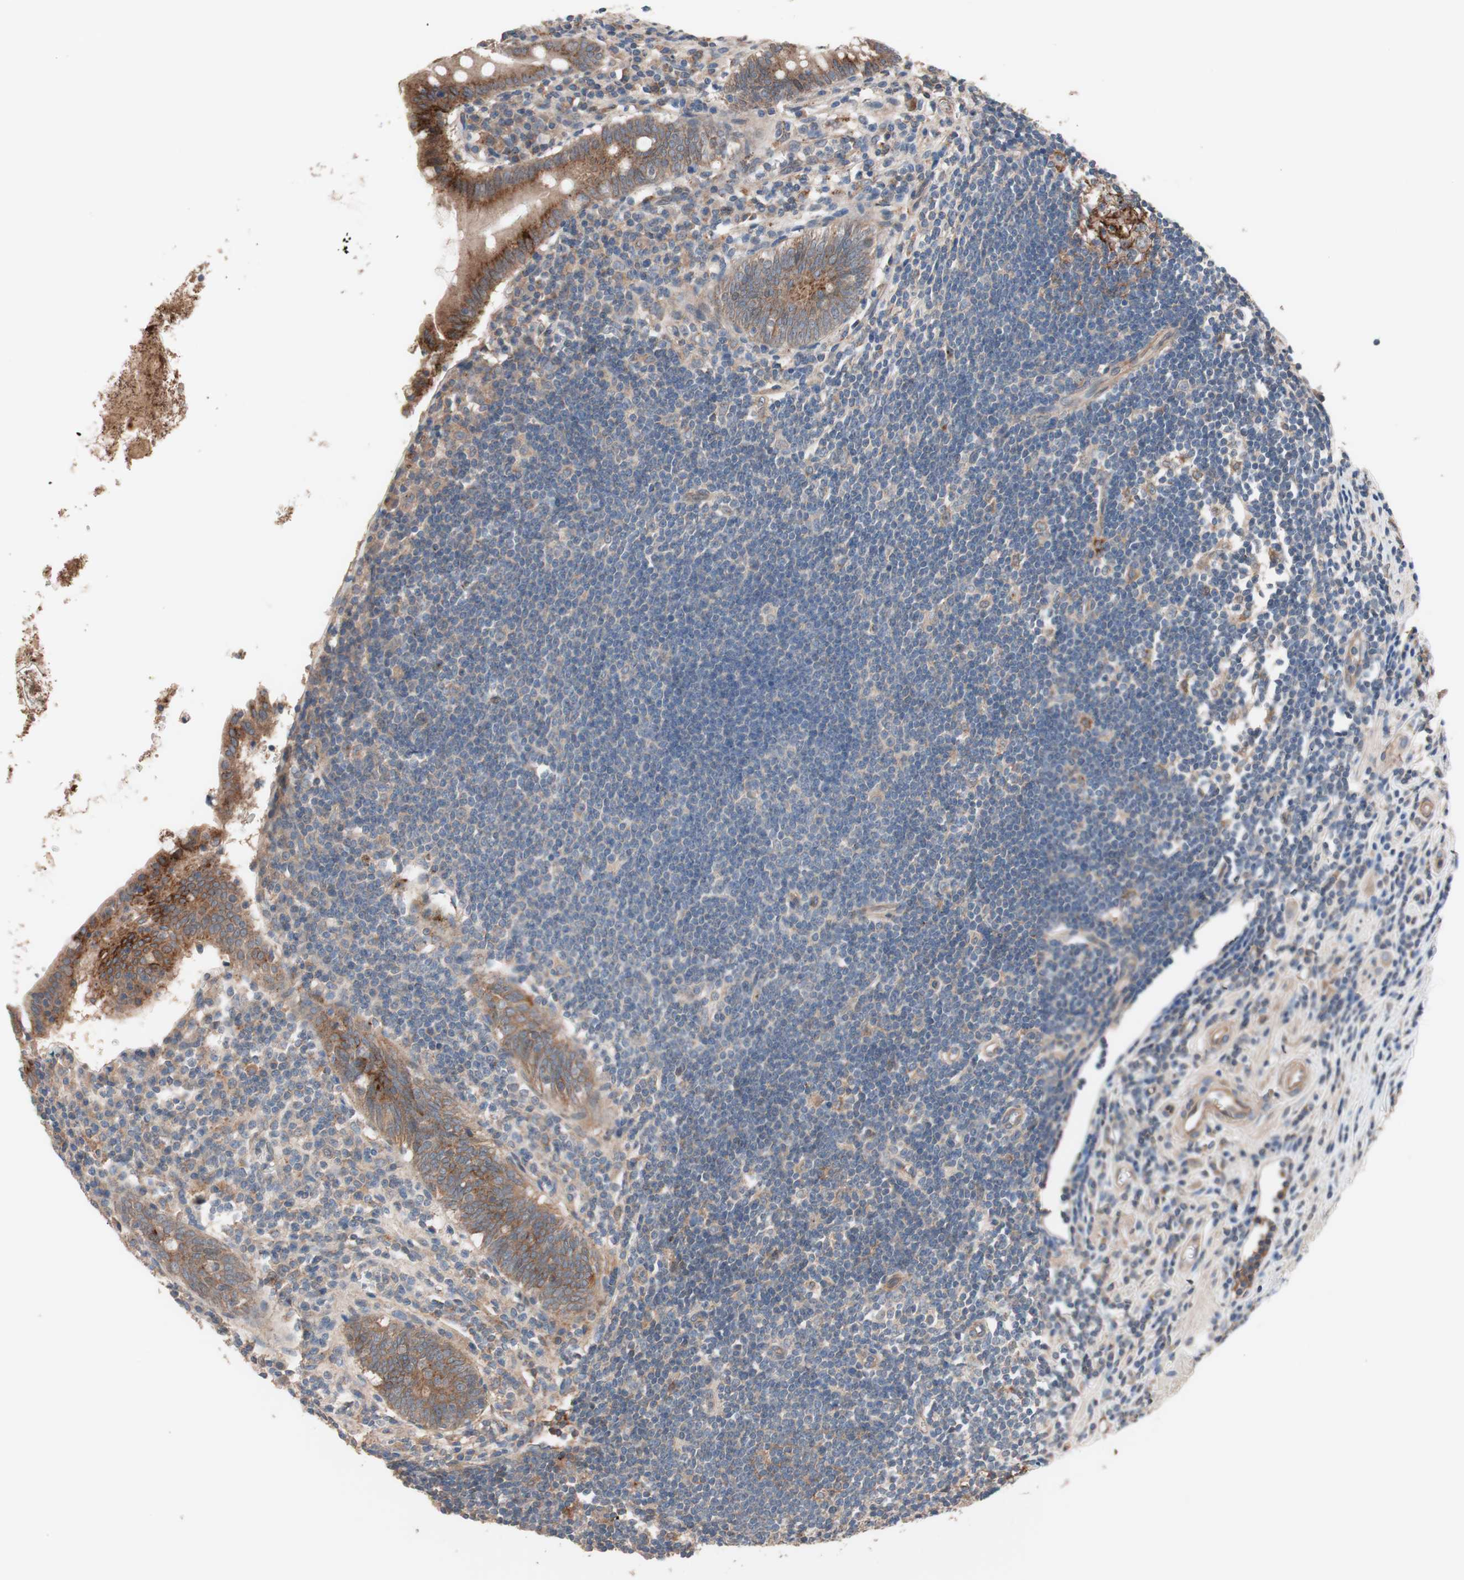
{"staining": {"intensity": "strong", "quantity": ">75%", "location": "cytoplasmic/membranous"}, "tissue": "appendix", "cell_type": "Glandular cells", "image_type": "normal", "snomed": [{"axis": "morphology", "description": "Normal tissue, NOS"}, {"axis": "topography", "description": "Appendix"}], "caption": "Protein staining of normal appendix displays strong cytoplasmic/membranous expression in about >75% of glandular cells. Nuclei are stained in blue.", "gene": "SDC4", "patient": {"sex": "female", "age": 50}}